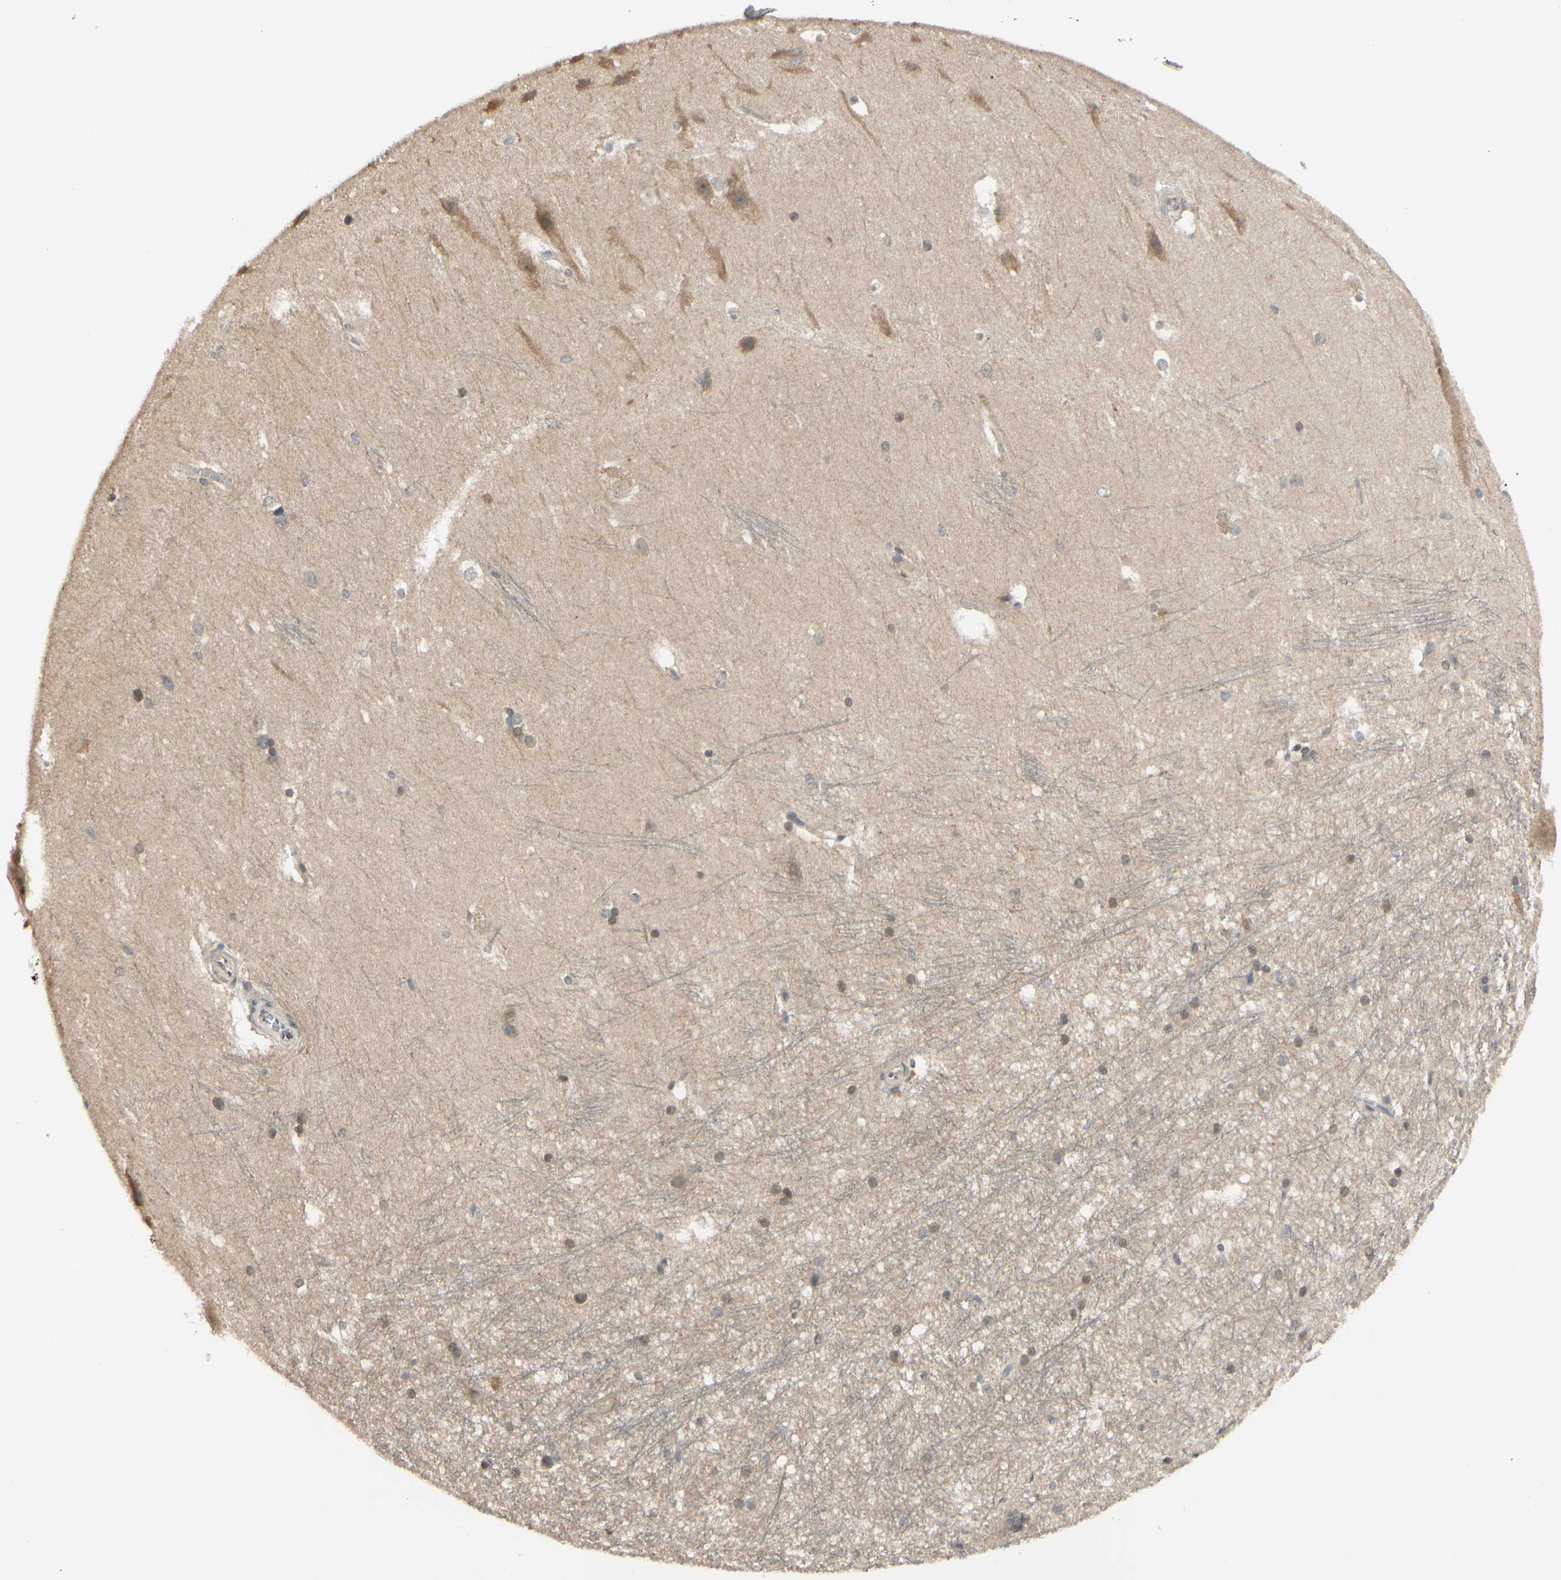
{"staining": {"intensity": "negative", "quantity": "none", "location": "none"}, "tissue": "hippocampus", "cell_type": "Glial cells", "image_type": "normal", "snomed": [{"axis": "morphology", "description": "Normal tissue, NOS"}, {"axis": "topography", "description": "Hippocampus"}], "caption": "DAB immunohistochemical staining of normal human hippocampus reveals no significant expression in glial cells.", "gene": "FGF10", "patient": {"sex": "female", "age": 19}}